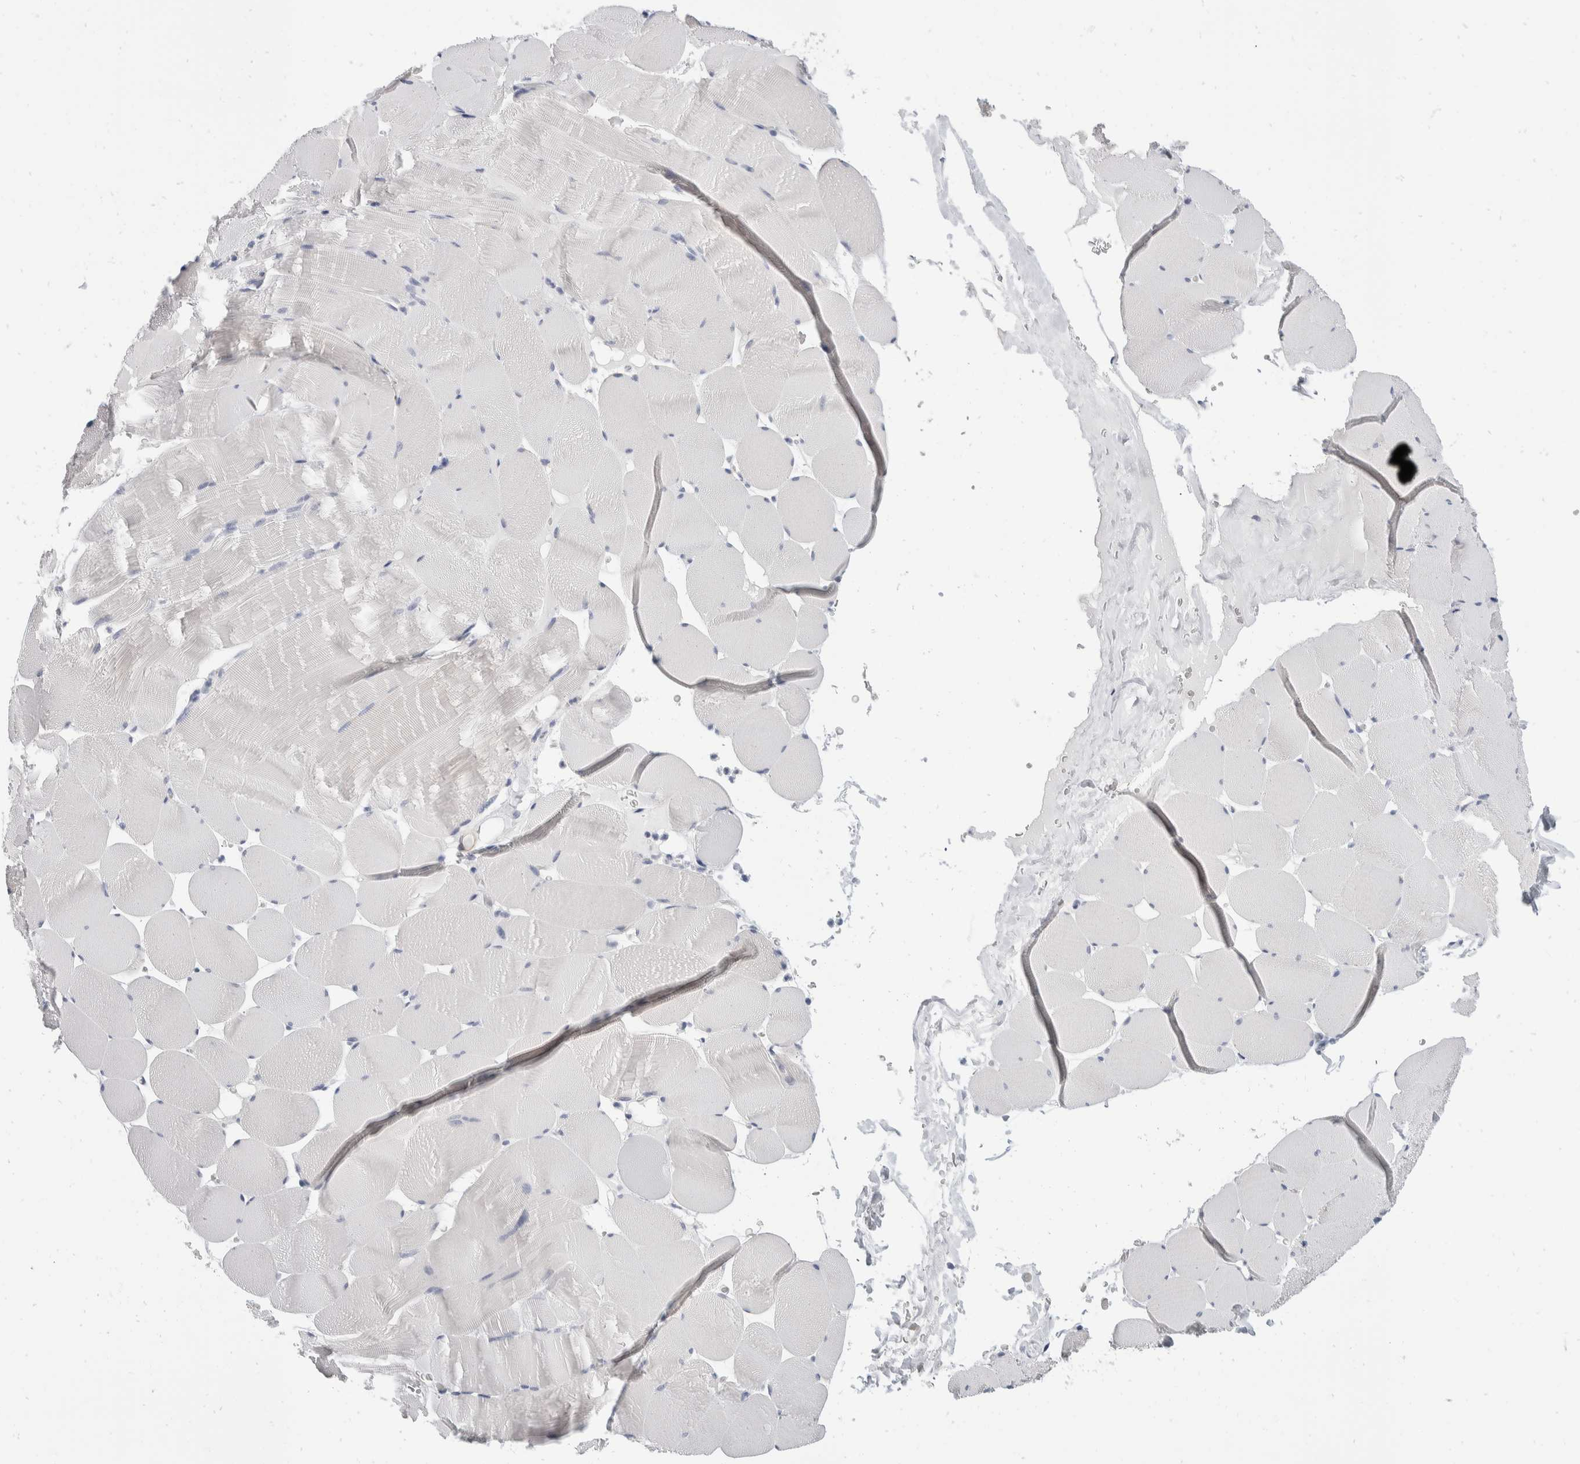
{"staining": {"intensity": "negative", "quantity": "none", "location": "none"}, "tissue": "skeletal muscle", "cell_type": "Myocytes", "image_type": "normal", "snomed": [{"axis": "morphology", "description": "Normal tissue, NOS"}, {"axis": "topography", "description": "Skeletal muscle"}], "caption": "This micrograph is of benign skeletal muscle stained with immunohistochemistry (IHC) to label a protein in brown with the nuclei are counter-stained blue. There is no staining in myocytes.", "gene": "CATSPERD", "patient": {"sex": "male", "age": 62}}